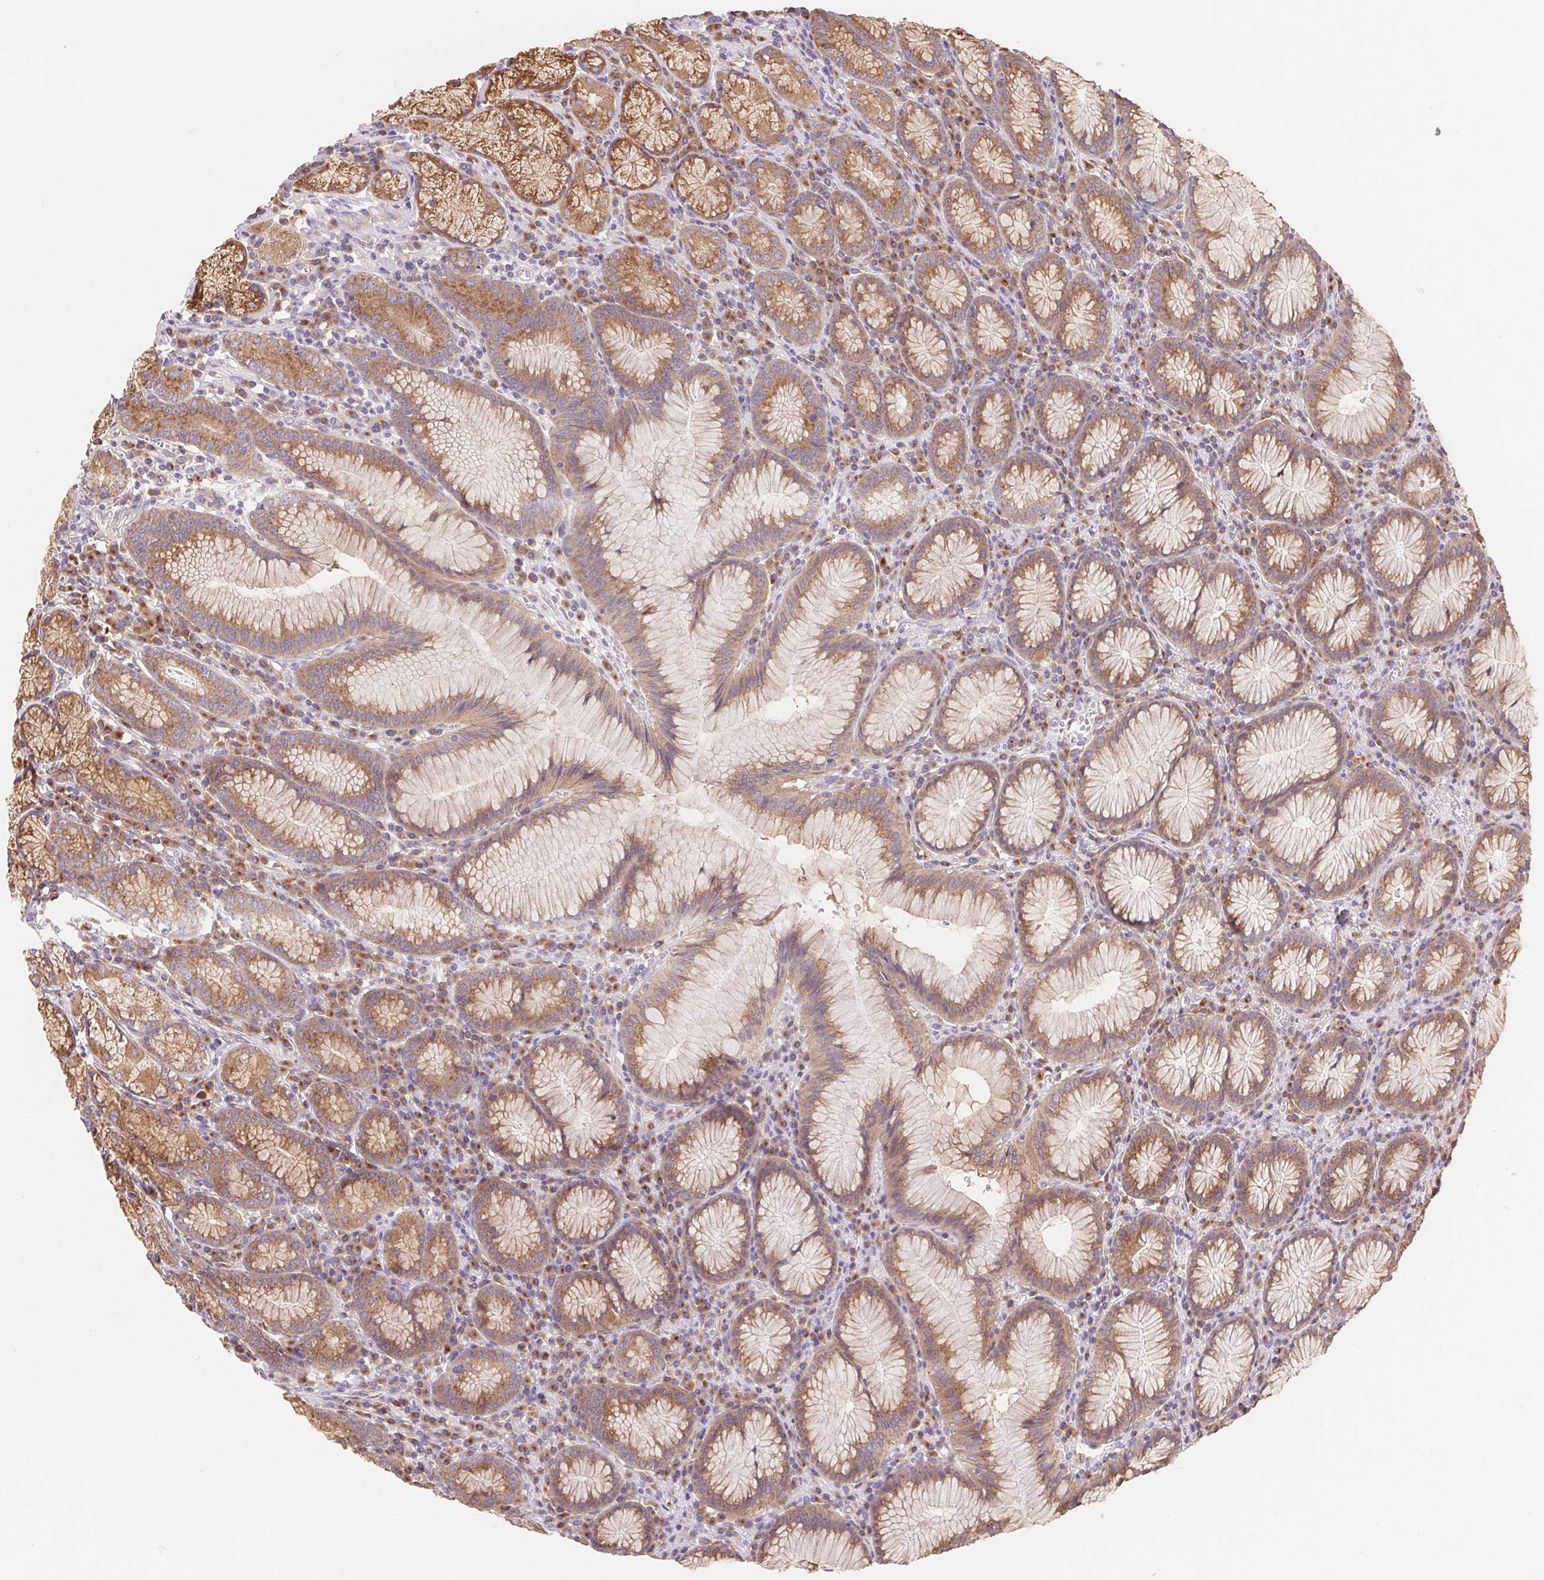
{"staining": {"intensity": "moderate", "quantity": ">75%", "location": "cytoplasmic/membranous"}, "tissue": "stomach", "cell_type": "Glandular cells", "image_type": "normal", "snomed": [{"axis": "morphology", "description": "Normal tissue, NOS"}, {"axis": "topography", "description": "Stomach"}], "caption": "This is a micrograph of immunohistochemistry (IHC) staining of unremarkable stomach, which shows moderate expression in the cytoplasmic/membranous of glandular cells.", "gene": "RAB1A", "patient": {"sex": "male", "age": 55}}